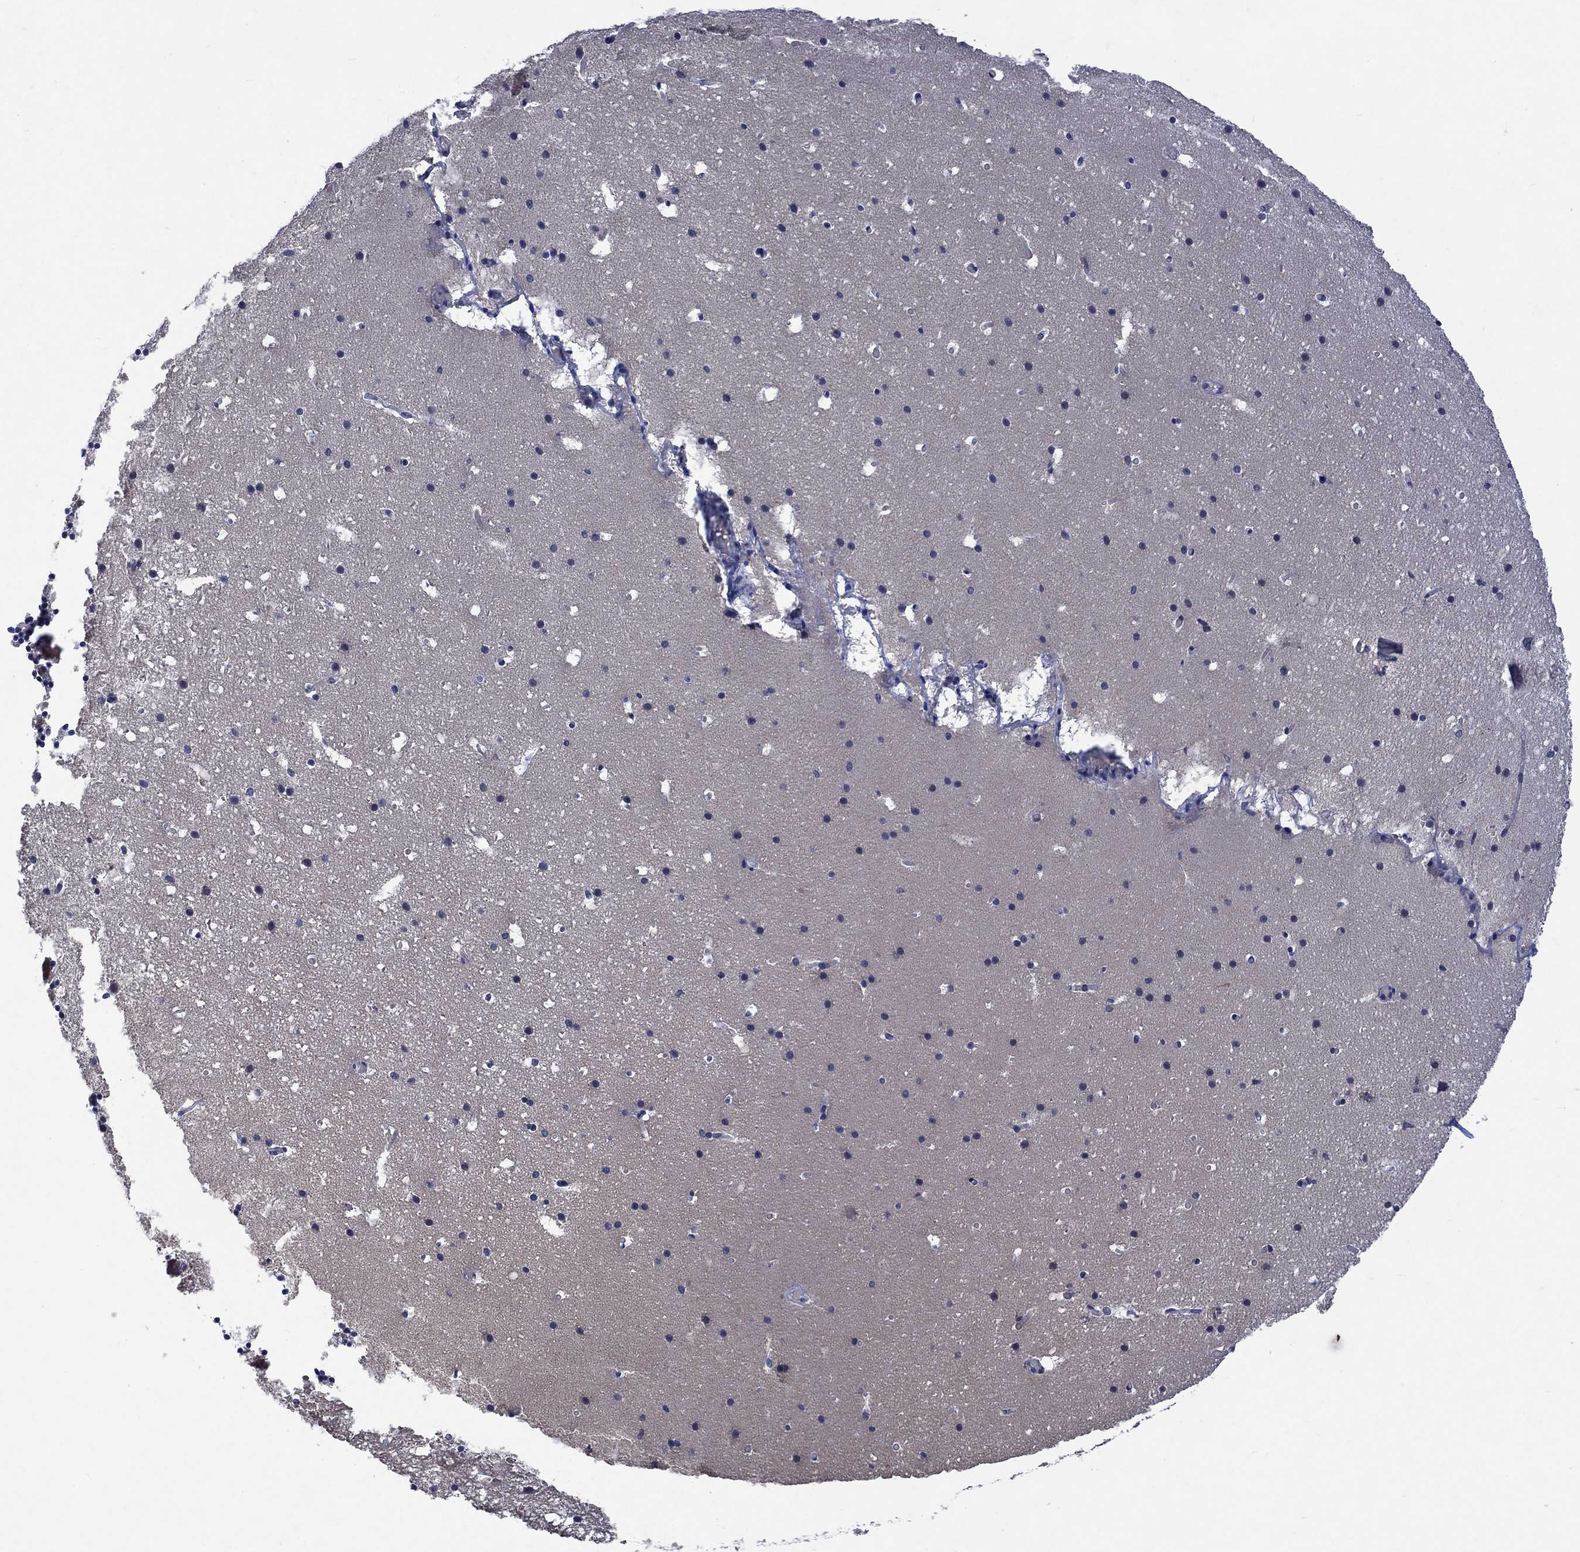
{"staining": {"intensity": "negative", "quantity": "none", "location": "none"}, "tissue": "cerebellum", "cell_type": "Cells in granular layer", "image_type": "normal", "snomed": [{"axis": "morphology", "description": "Normal tissue, NOS"}, {"axis": "topography", "description": "Cerebellum"}], "caption": "Immunohistochemistry (IHC) micrograph of unremarkable cerebellum stained for a protein (brown), which reveals no positivity in cells in granular layer.", "gene": "GRIN2D", "patient": {"sex": "male", "age": 37}}